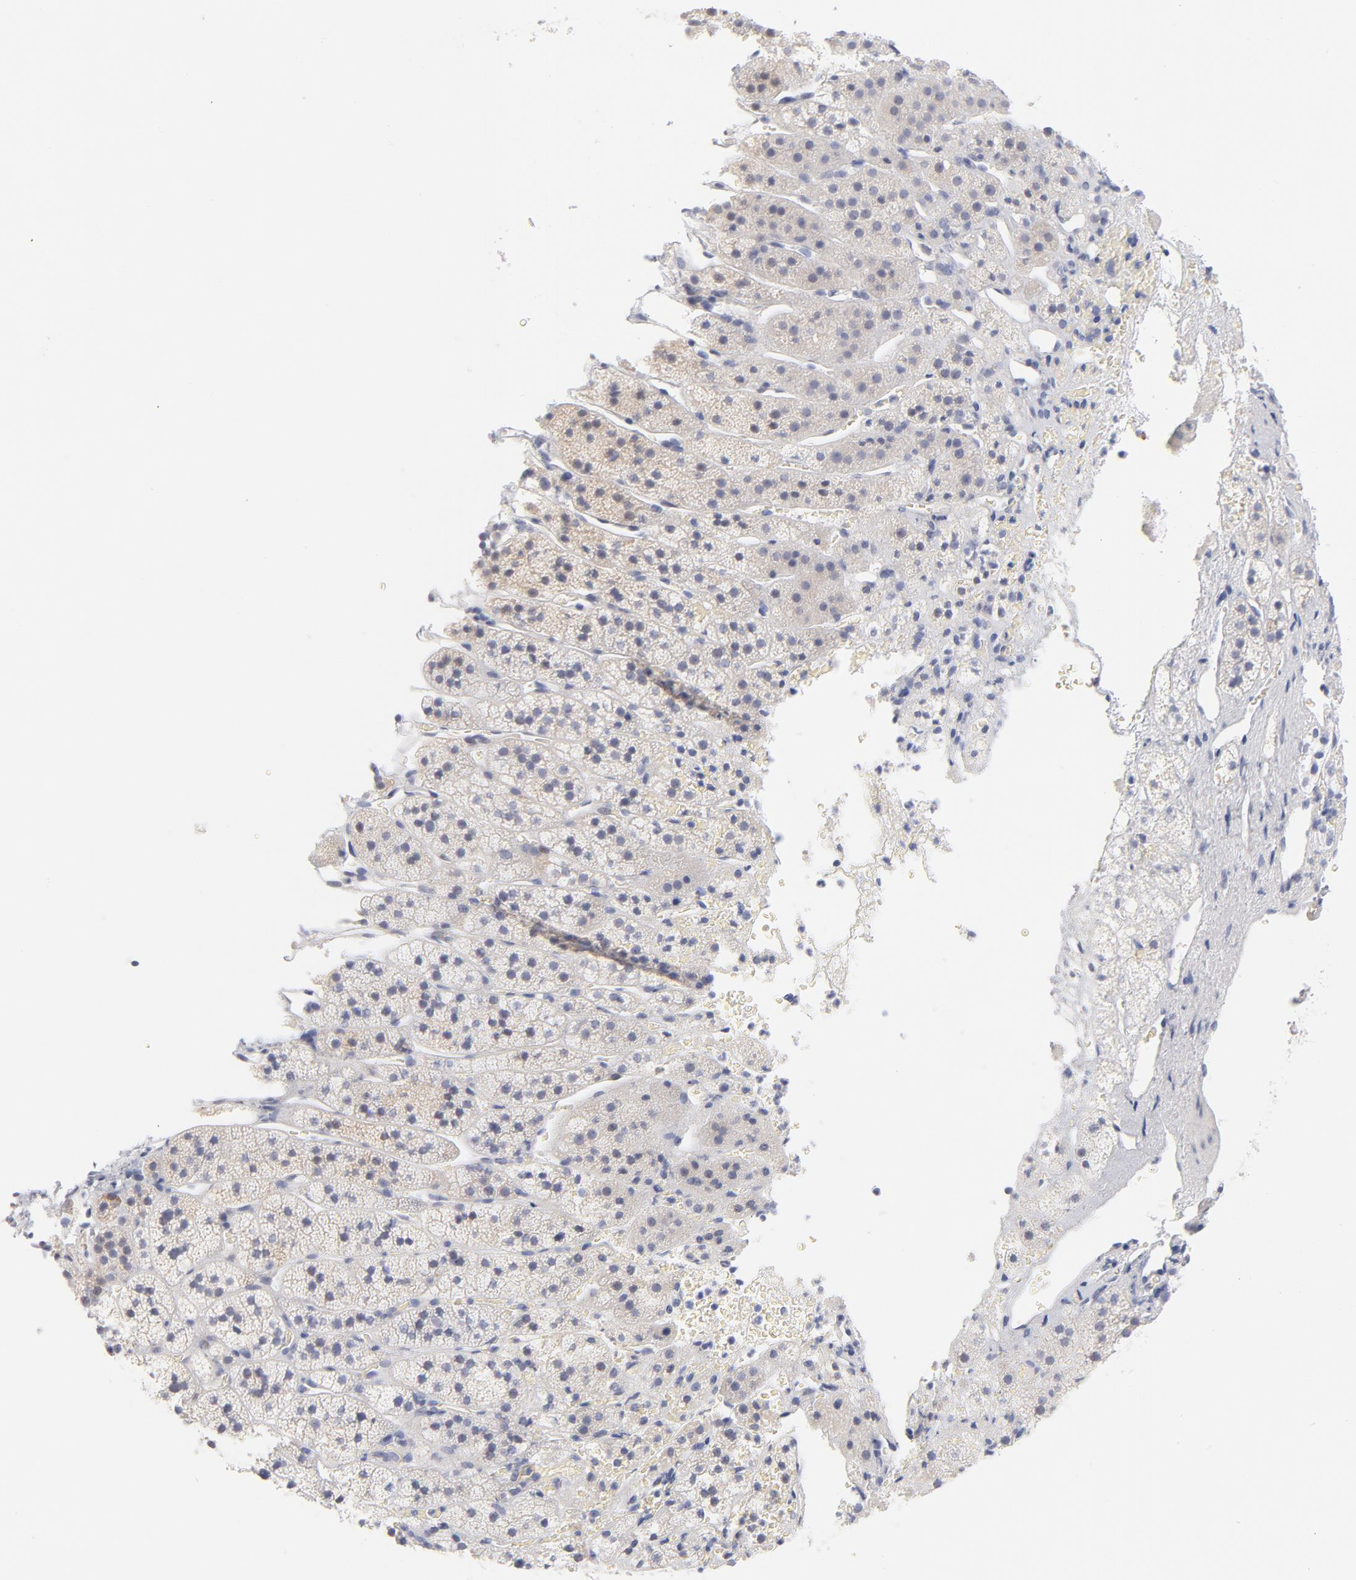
{"staining": {"intensity": "negative", "quantity": "none", "location": "none"}, "tissue": "adrenal gland", "cell_type": "Glandular cells", "image_type": "normal", "snomed": [{"axis": "morphology", "description": "Normal tissue, NOS"}, {"axis": "topography", "description": "Adrenal gland"}], "caption": "Histopathology image shows no significant protein expression in glandular cells of benign adrenal gland. Brightfield microscopy of immunohistochemistry (IHC) stained with DAB (3,3'-diaminobenzidine) (brown) and hematoxylin (blue), captured at high magnification.", "gene": "MID1", "patient": {"sex": "female", "age": 44}}